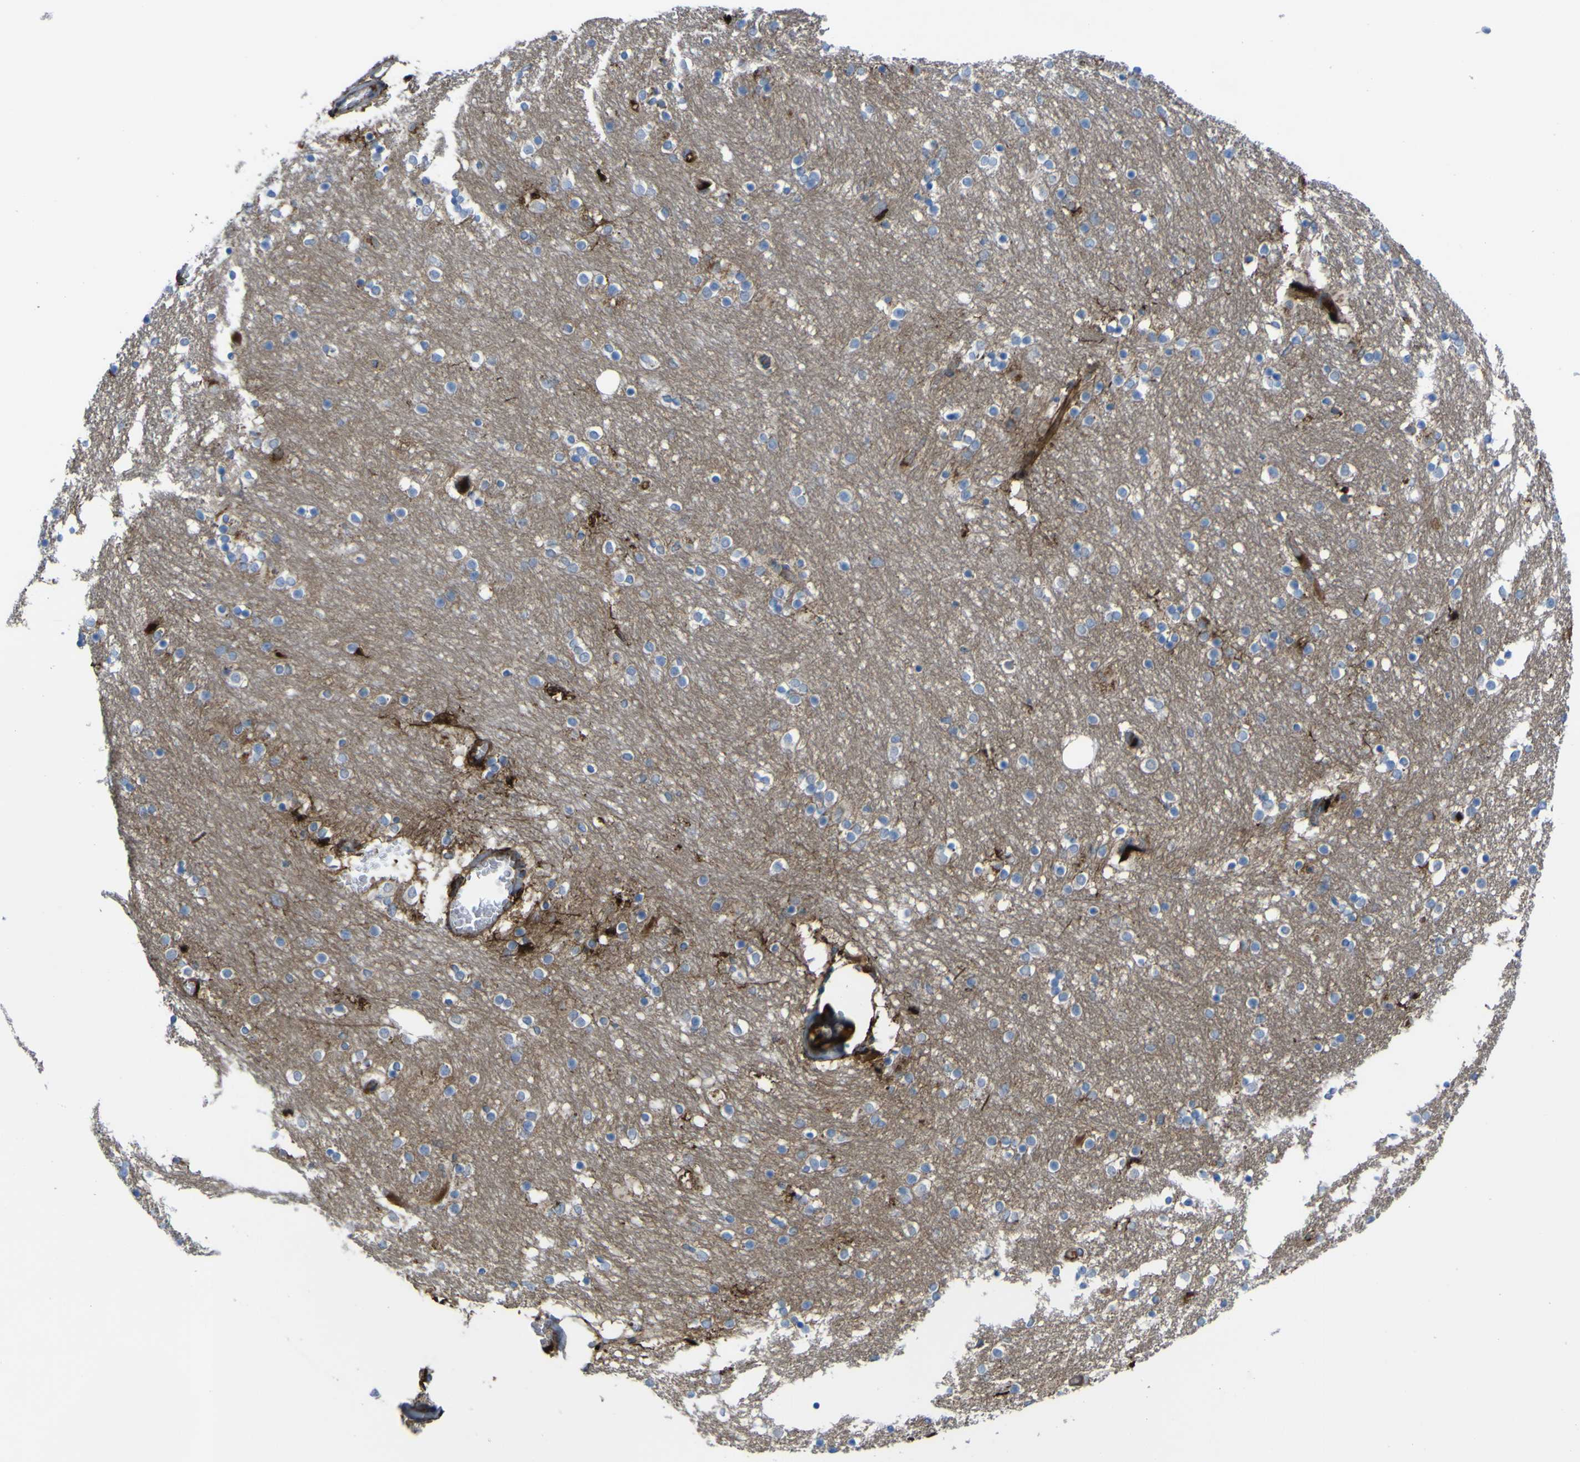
{"staining": {"intensity": "strong", "quantity": "<25%", "location": "cytoplasmic/membranous"}, "tissue": "caudate", "cell_type": "Glial cells", "image_type": "normal", "snomed": [{"axis": "morphology", "description": "Normal tissue, NOS"}, {"axis": "topography", "description": "Lateral ventricle wall"}], "caption": "Immunohistochemistry (IHC) photomicrograph of normal caudate stained for a protein (brown), which shows medium levels of strong cytoplasmic/membranous expression in approximately <25% of glial cells.", "gene": "CST3", "patient": {"sex": "female", "age": 54}}